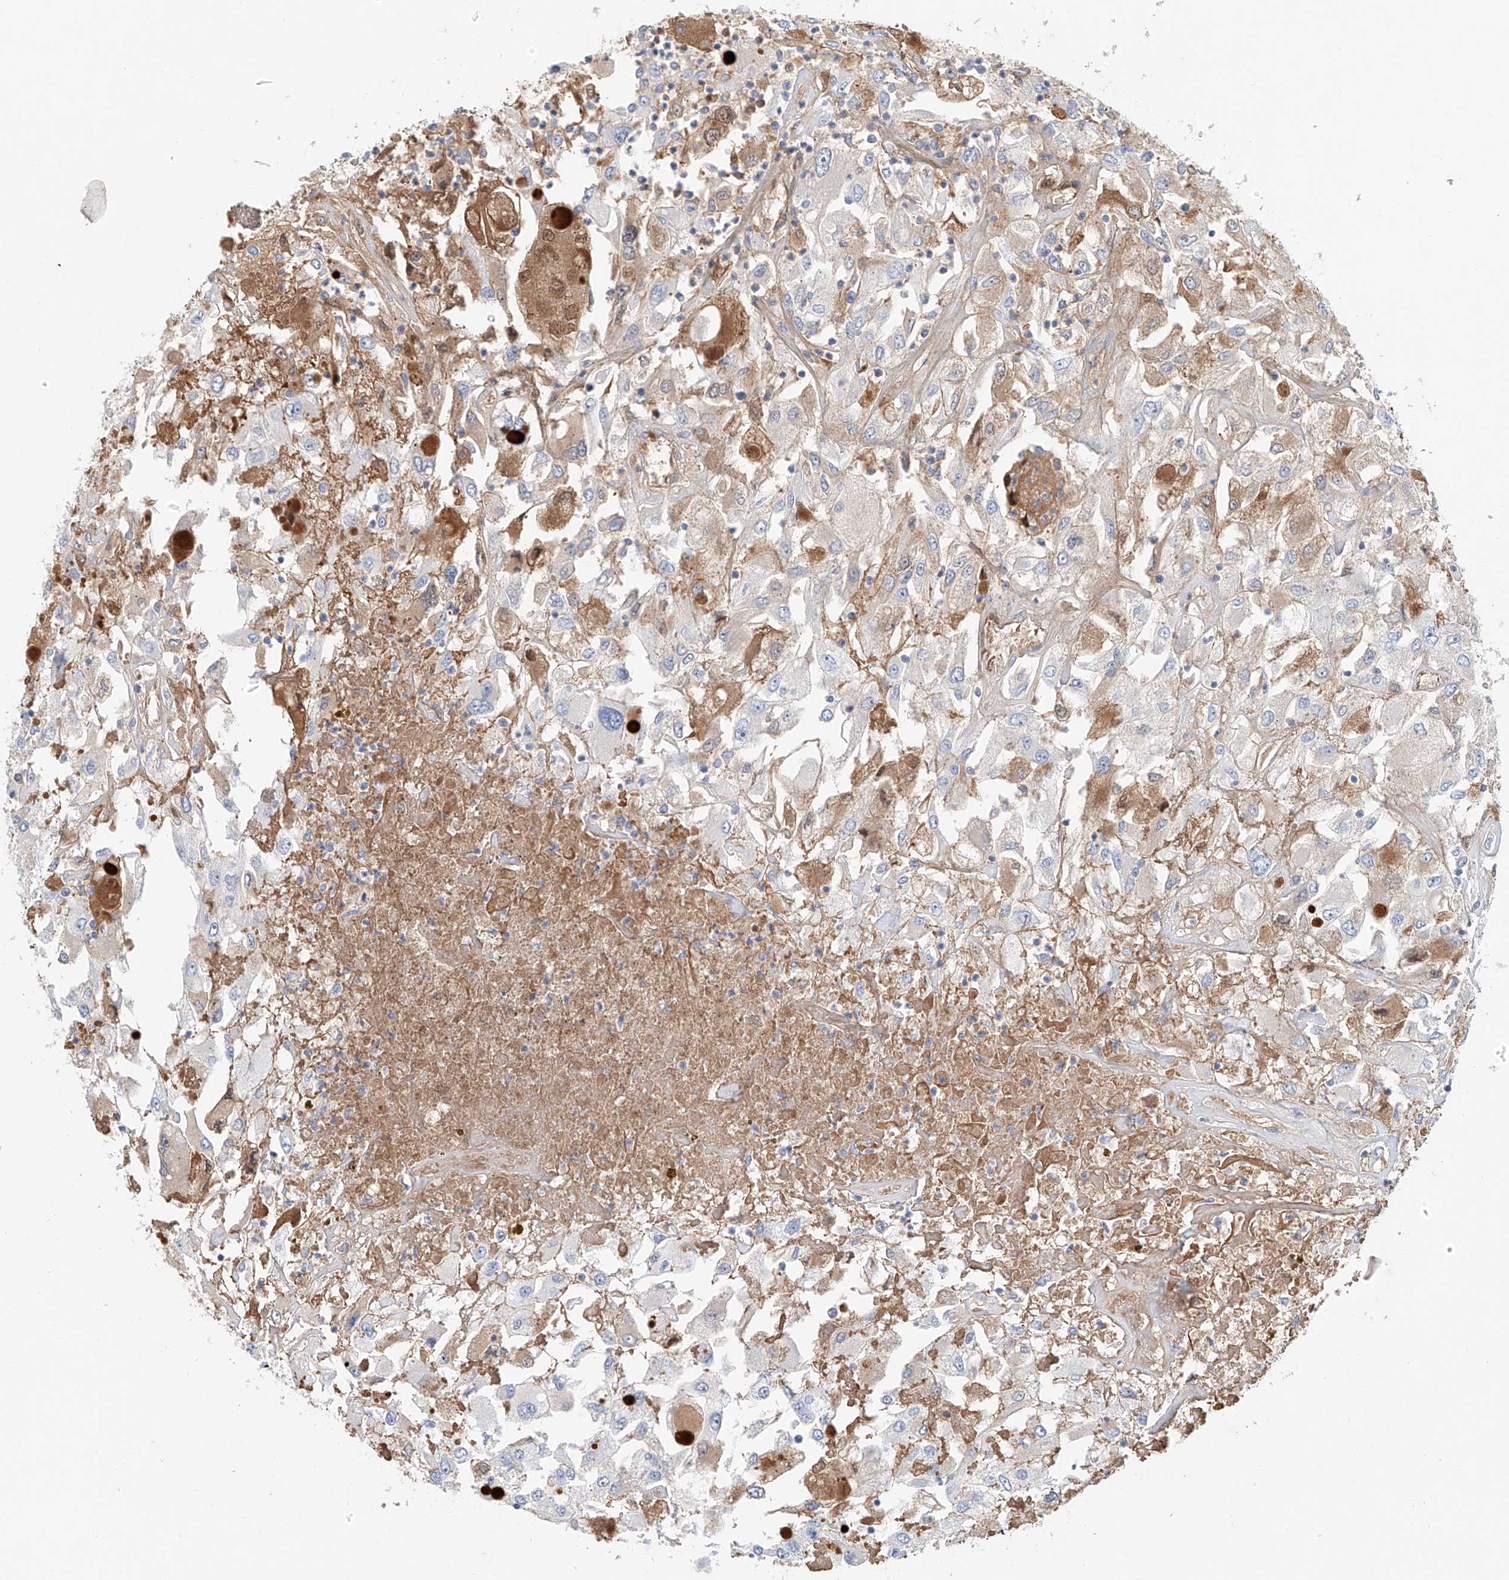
{"staining": {"intensity": "negative", "quantity": "none", "location": "none"}, "tissue": "renal cancer", "cell_type": "Tumor cells", "image_type": "cancer", "snomed": [{"axis": "morphology", "description": "Adenocarcinoma, NOS"}, {"axis": "topography", "description": "Kidney"}], "caption": "The micrograph exhibits no staining of tumor cells in adenocarcinoma (renal).", "gene": "FRYL", "patient": {"sex": "female", "age": 52}}